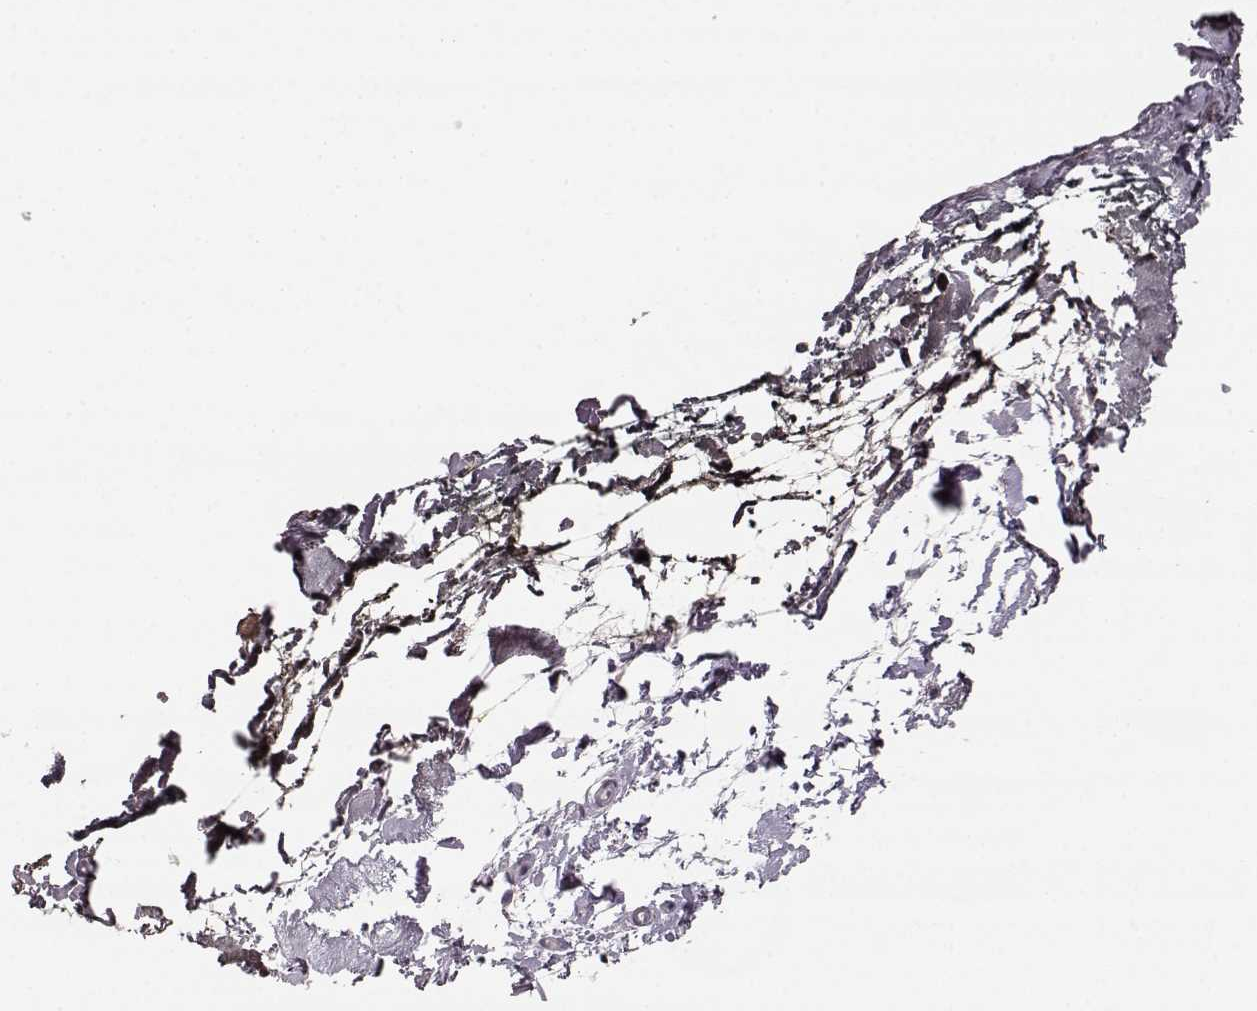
{"staining": {"intensity": "negative", "quantity": "none", "location": "none"}, "tissue": "skin", "cell_type": "Fibroblasts", "image_type": "normal", "snomed": [{"axis": "morphology", "description": "Normal tissue, NOS"}, {"axis": "topography", "description": "Skin"}], "caption": "A high-resolution micrograph shows immunohistochemistry staining of normal skin, which reveals no significant staining in fibroblasts. The staining is performed using DAB (3,3'-diaminobenzidine) brown chromogen with nuclei counter-stained in using hematoxylin.", "gene": "KIAA0319", "patient": {"sex": "female", "age": 34}}